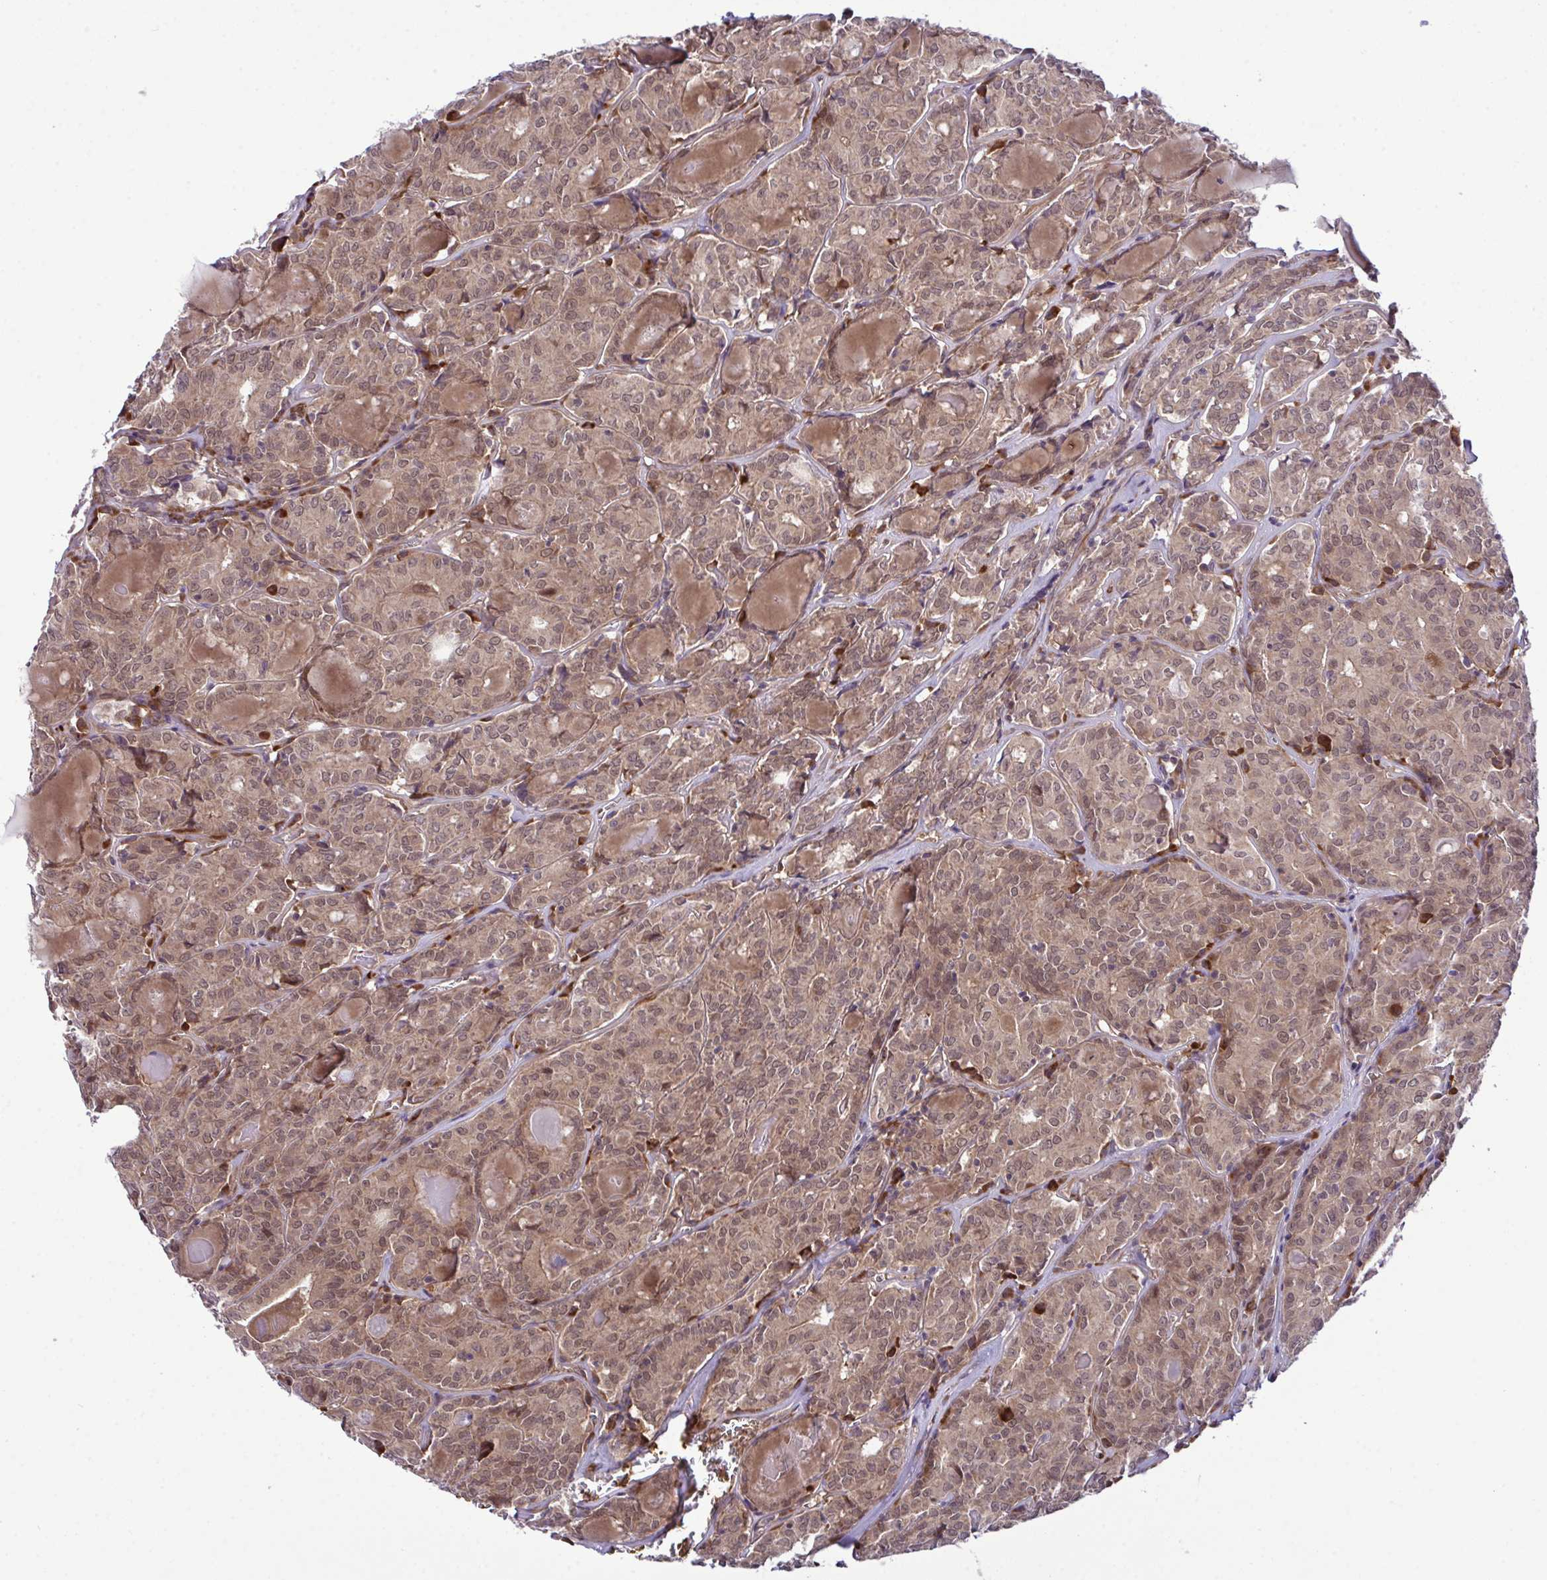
{"staining": {"intensity": "moderate", "quantity": ">75%", "location": "cytoplasmic/membranous,nuclear"}, "tissue": "thyroid cancer", "cell_type": "Tumor cells", "image_type": "cancer", "snomed": [{"axis": "morphology", "description": "Papillary adenocarcinoma, NOS"}, {"axis": "topography", "description": "Thyroid gland"}], "caption": "A histopathology image showing moderate cytoplasmic/membranous and nuclear expression in approximately >75% of tumor cells in thyroid cancer, as visualized by brown immunohistochemical staining.", "gene": "CMPK1", "patient": {"sex": "female", "age": 72}}